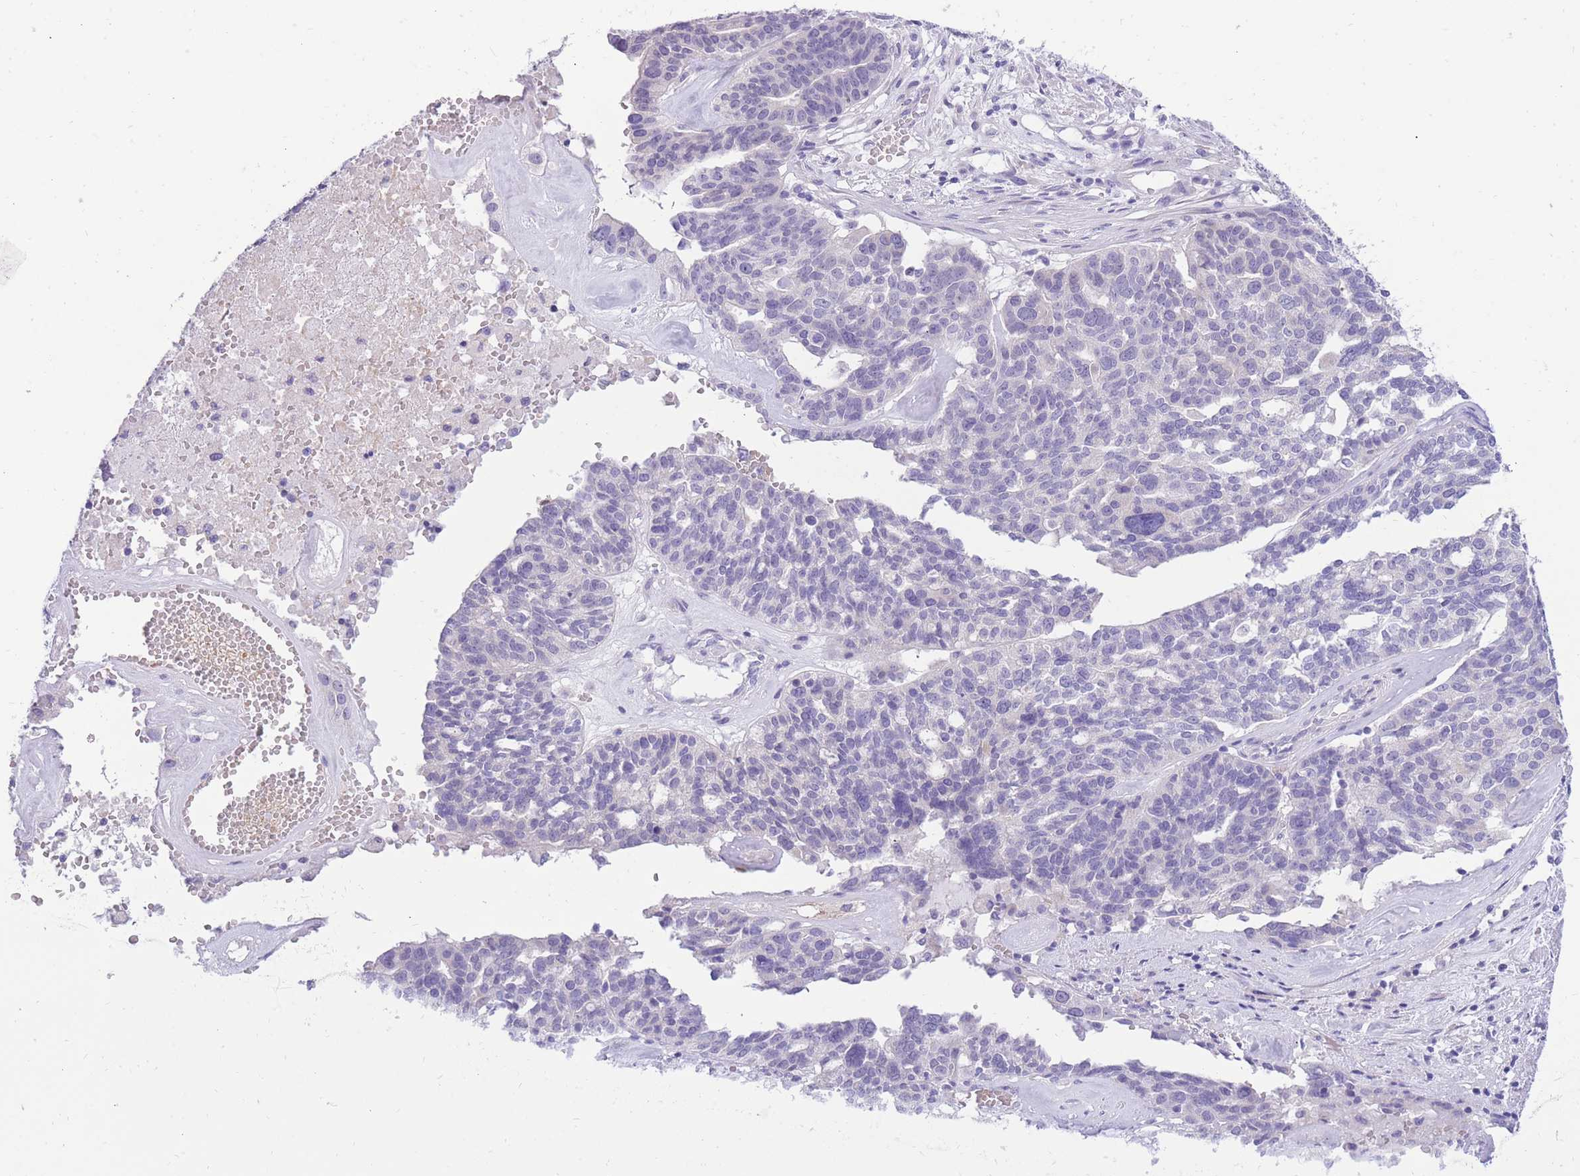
{"staining": {"intensity": "negative", "quantity": "none", "location": "none"}, "tissue": "ovarian cancer", "cell_type": "Tumor cells", "image_type": "cancer", "snomed": [{"axis": "morphology", "description": "Cystadenocarcinoma, serous, NOS"}, {"axis": "topography", "description": "Ovary"}], "caption": "There is no significant staining in tumor cells of serous cystadenocarcinoma (ovarian).", "gene": "SSUH2", "patient": {"sex": "female", "age": 59}}